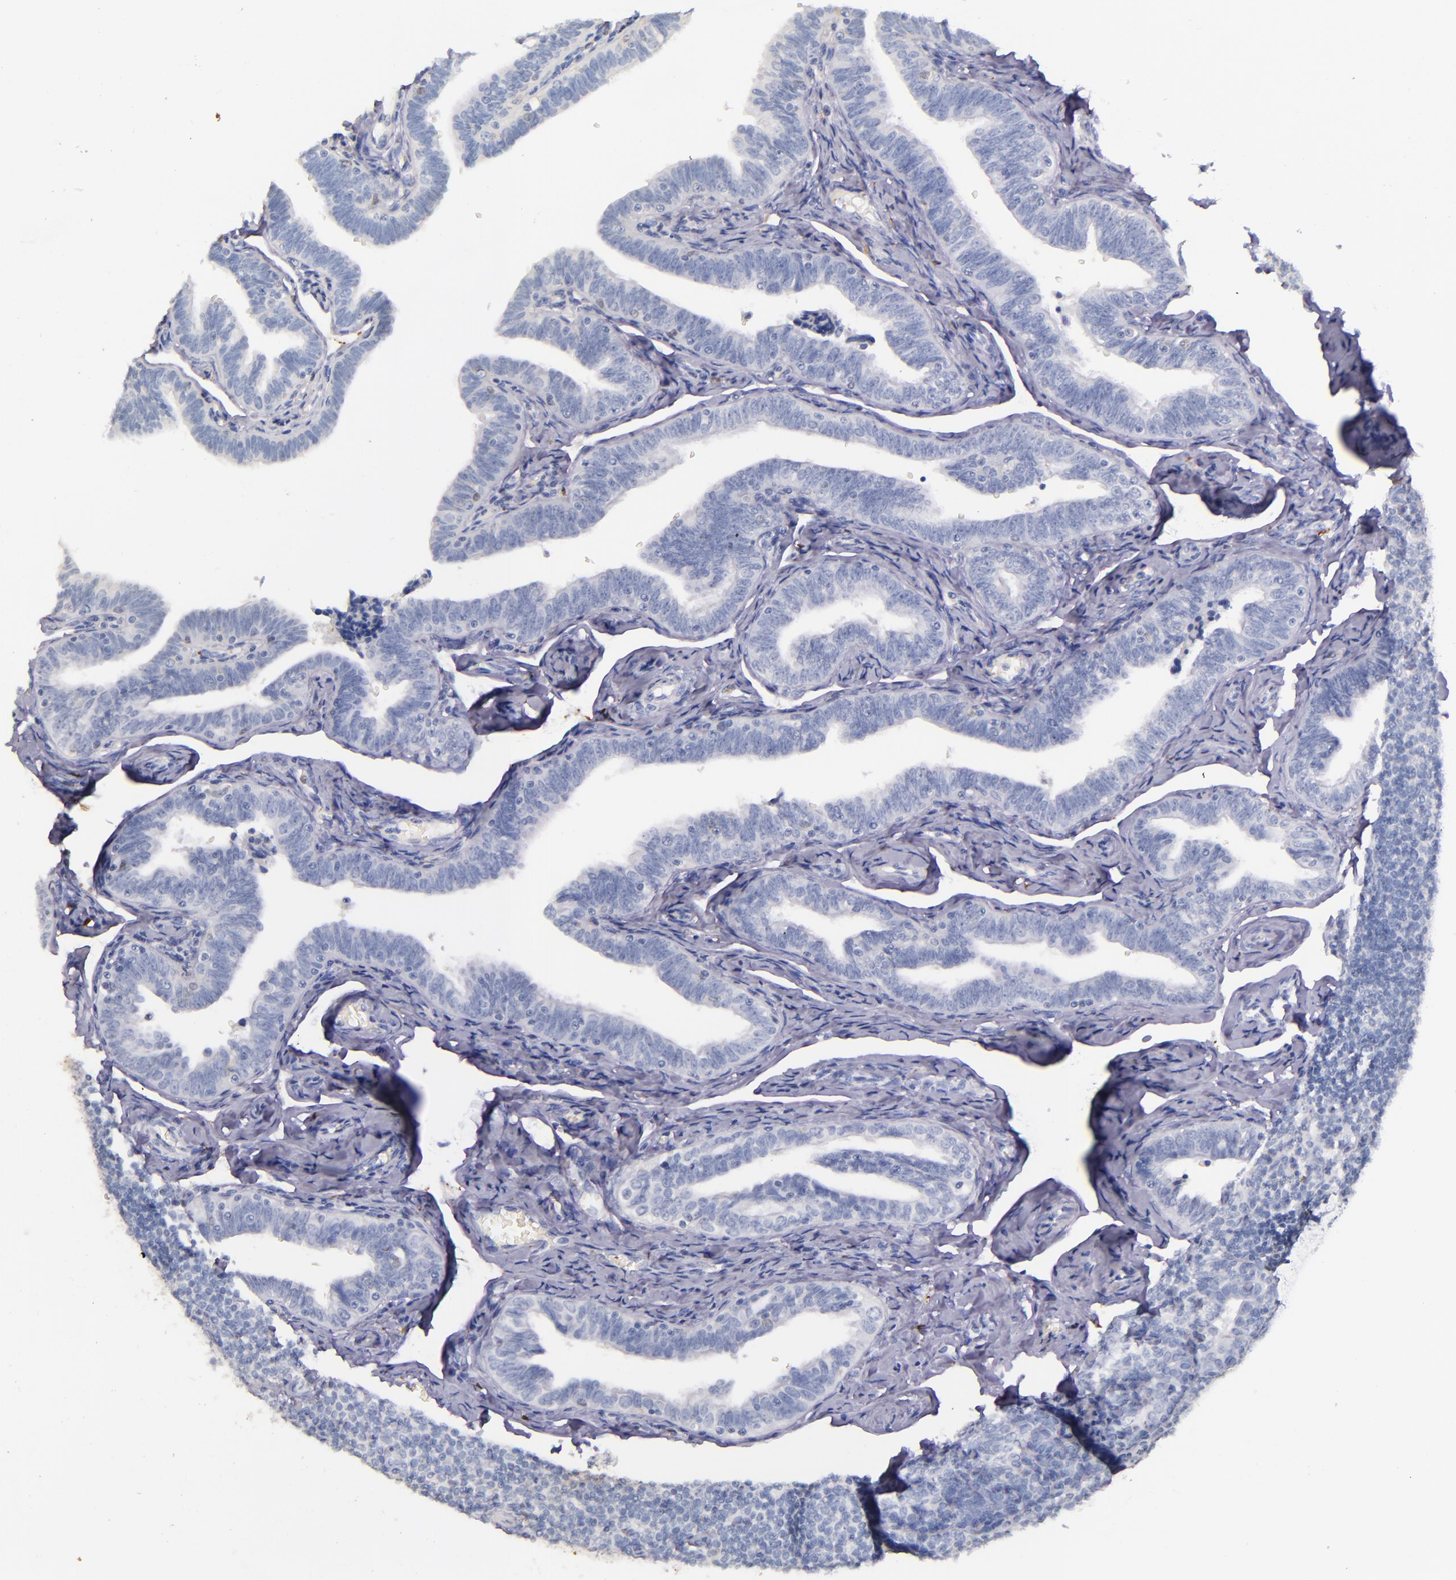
{"staining": {"intensity": "negative", "quantity": "none", "location": "none"}, "tissue": "fallopian tube", "cell_type": "Glandular cells", "image_type": "normal", "snomed": [{"axis": "morphology", "description": "Normal tissue, NOS"}, {"axis": "topography", "description": "Fallopian tube"}, {"axis": "topography", "description": "Ovary"}], "caption": "Glandular cells show no significant protein positivity in unremarkable fallopian tube.", "gene": "F13A1", "patient": {"sex": "female", "age": 69}}